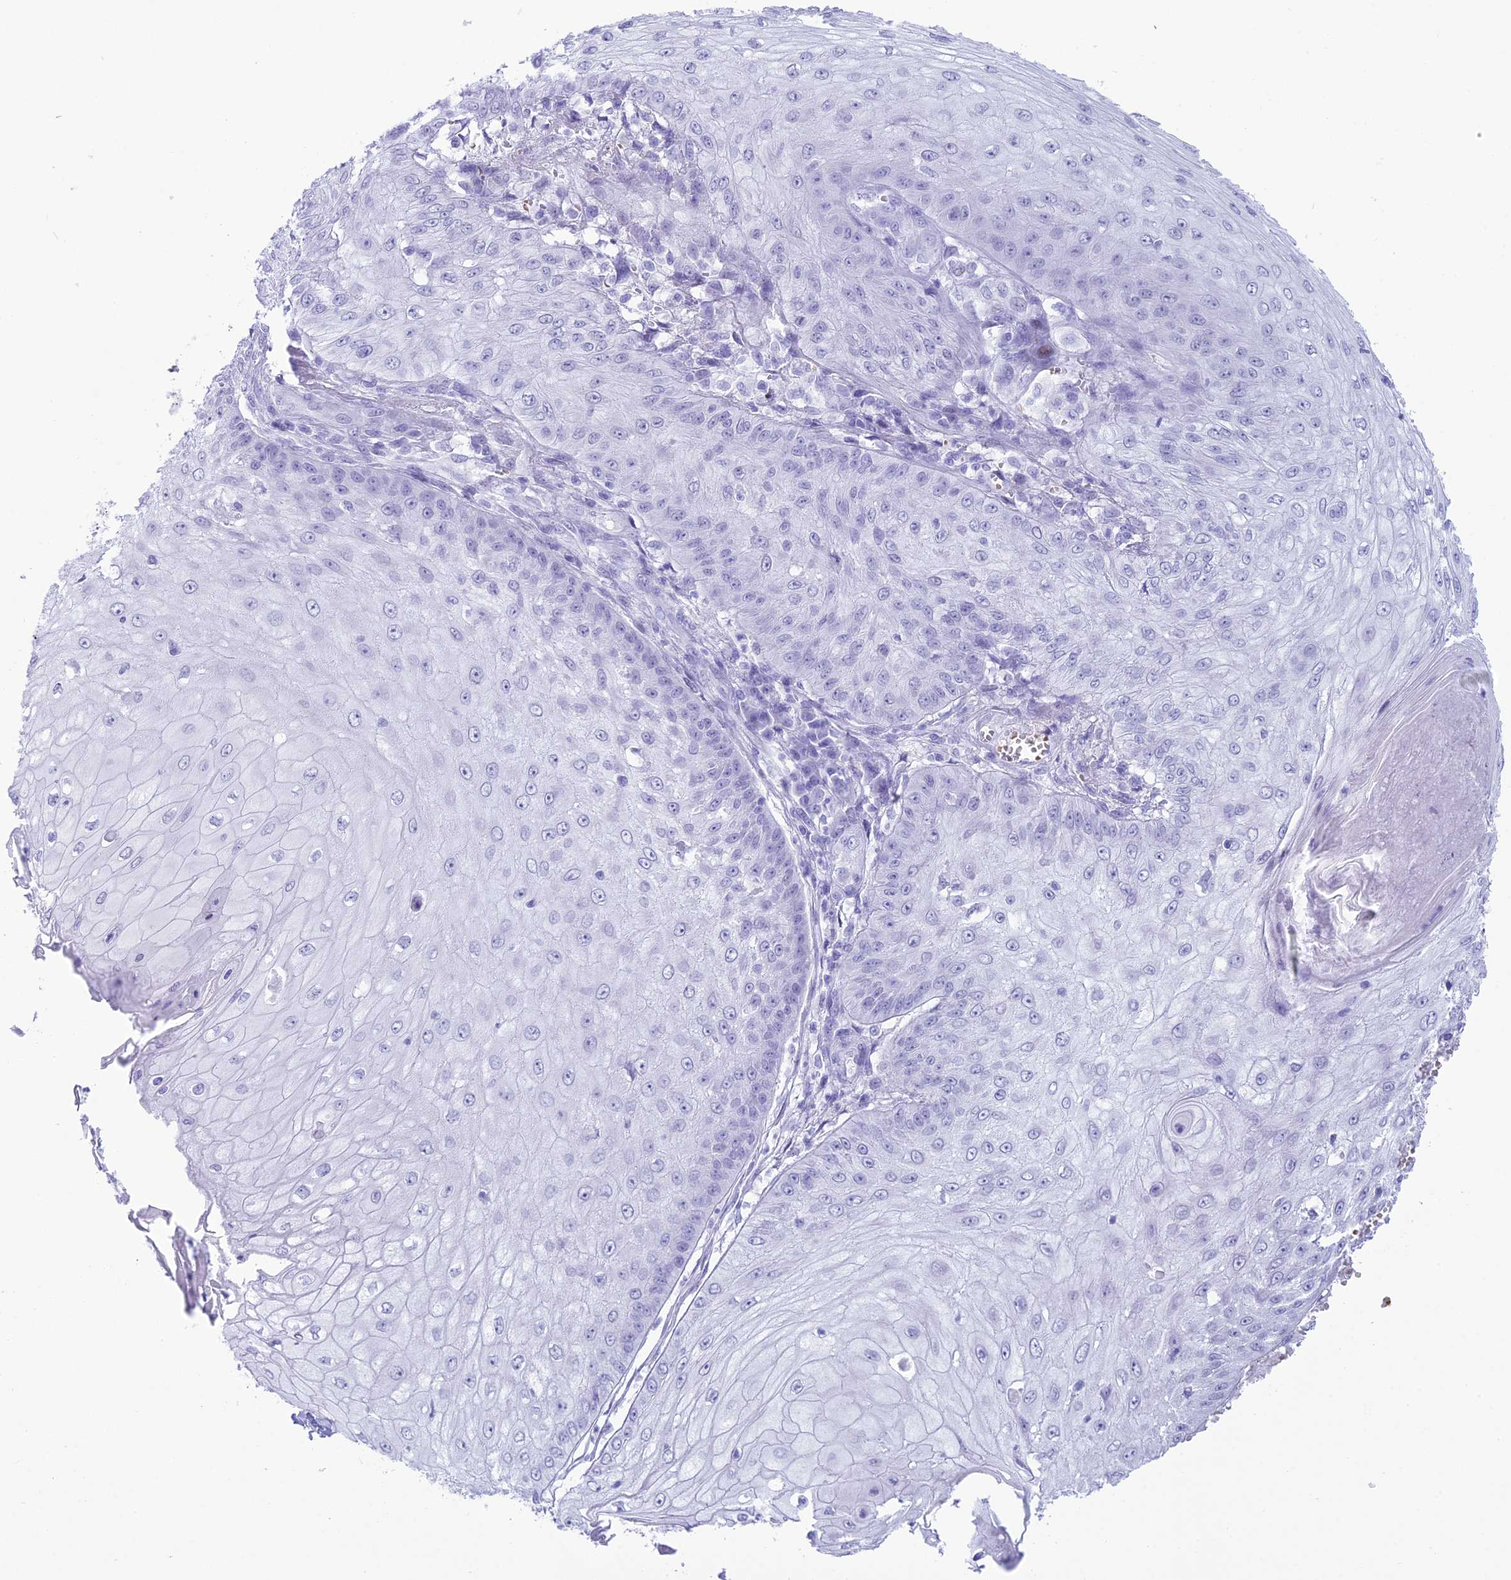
{"staining": {"intensity": "negative", "quantity": "none", "location": "none"}, "tissue": "skin cancer", "cell_type": "Tumor cells", "image_type": "cancer", "snomed": [{"axis": "morphology", "description": "Squamous cell carcinoma, NOS"}, {"axis": "topography", "description": "Skin"}], "caption": "Immunohistochemical staining of human squamous cell carcinoma (skin) reveals no significant expression in tumor cells.", "gene": "RNPS1", "patient": {"sex": "male", "age": 70}}